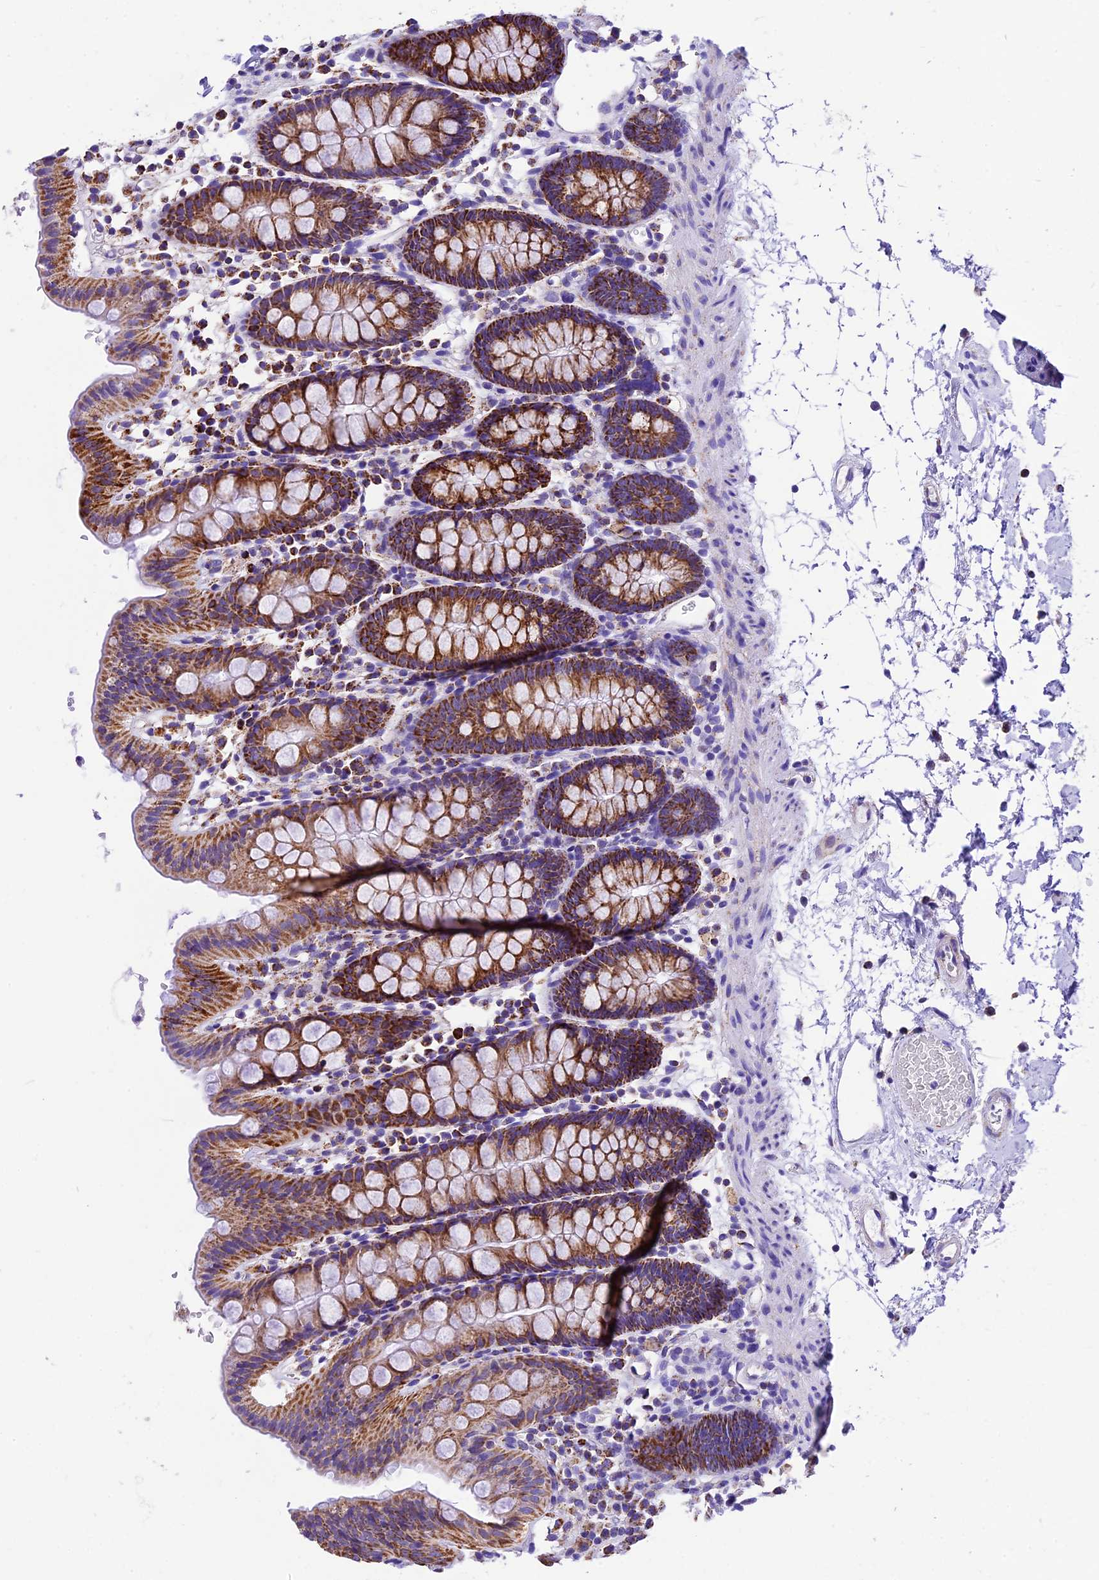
{"staining": {"intensity": "weak", "quantity": "25%-75%", "location": "cytoplasmic/membranous"}, "tissue": "colon", "cell_type": "Endothelial cells", "image_type": "normal", "snomed": [{"axis": "morphology", "description": "Normal tissue, NOS"}, {"axis": "topography", "description": "Colon"}], "caption": "About 25%-75% of endothelial cells in normal colon reveal weak cytoplasmic/membranous protein positivity as visualized by brown immunohistochemical staining.", "gene": "DCAF5", "patient": {"sex": "male", "age": 75}}